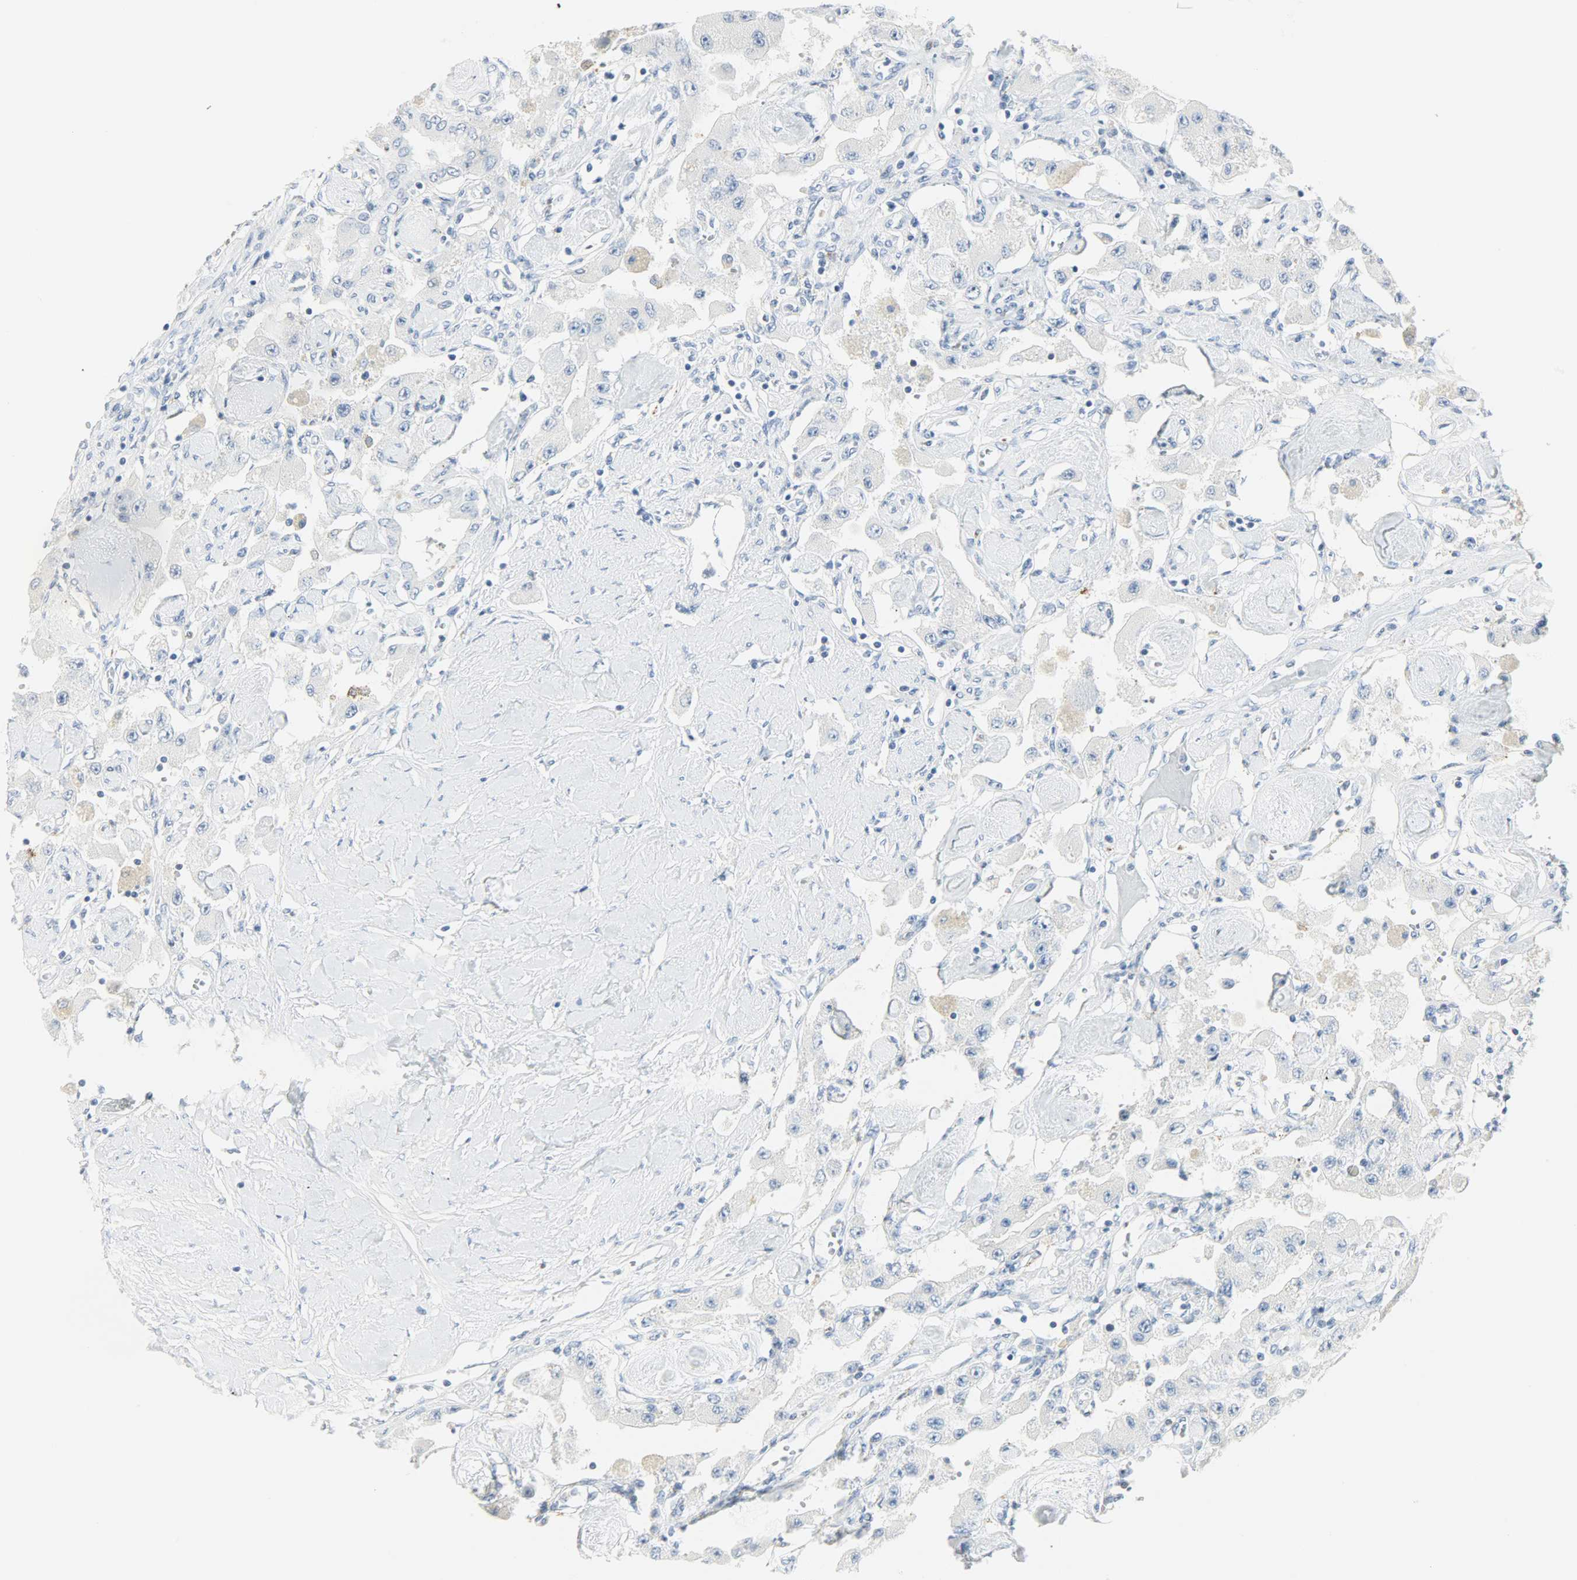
{"staining": {"intensity": "negative", "quantity": "none", "location": "none"}, "tissue": "carcinoid", "cell_type": "Tumor cells", "image_type": "cancer", "snomed": [{"axis": "morphology", "description": "Carcinoid, malignant, NOS"}, {"axis": "topography", "description": "Pancreas"}], "caption": "An image of malignant carcinoid stained for a protein exhibits no brown staining in tumor cells.", "gene": "PTPN6", "patient": {"sex": "male", "age": 41}}